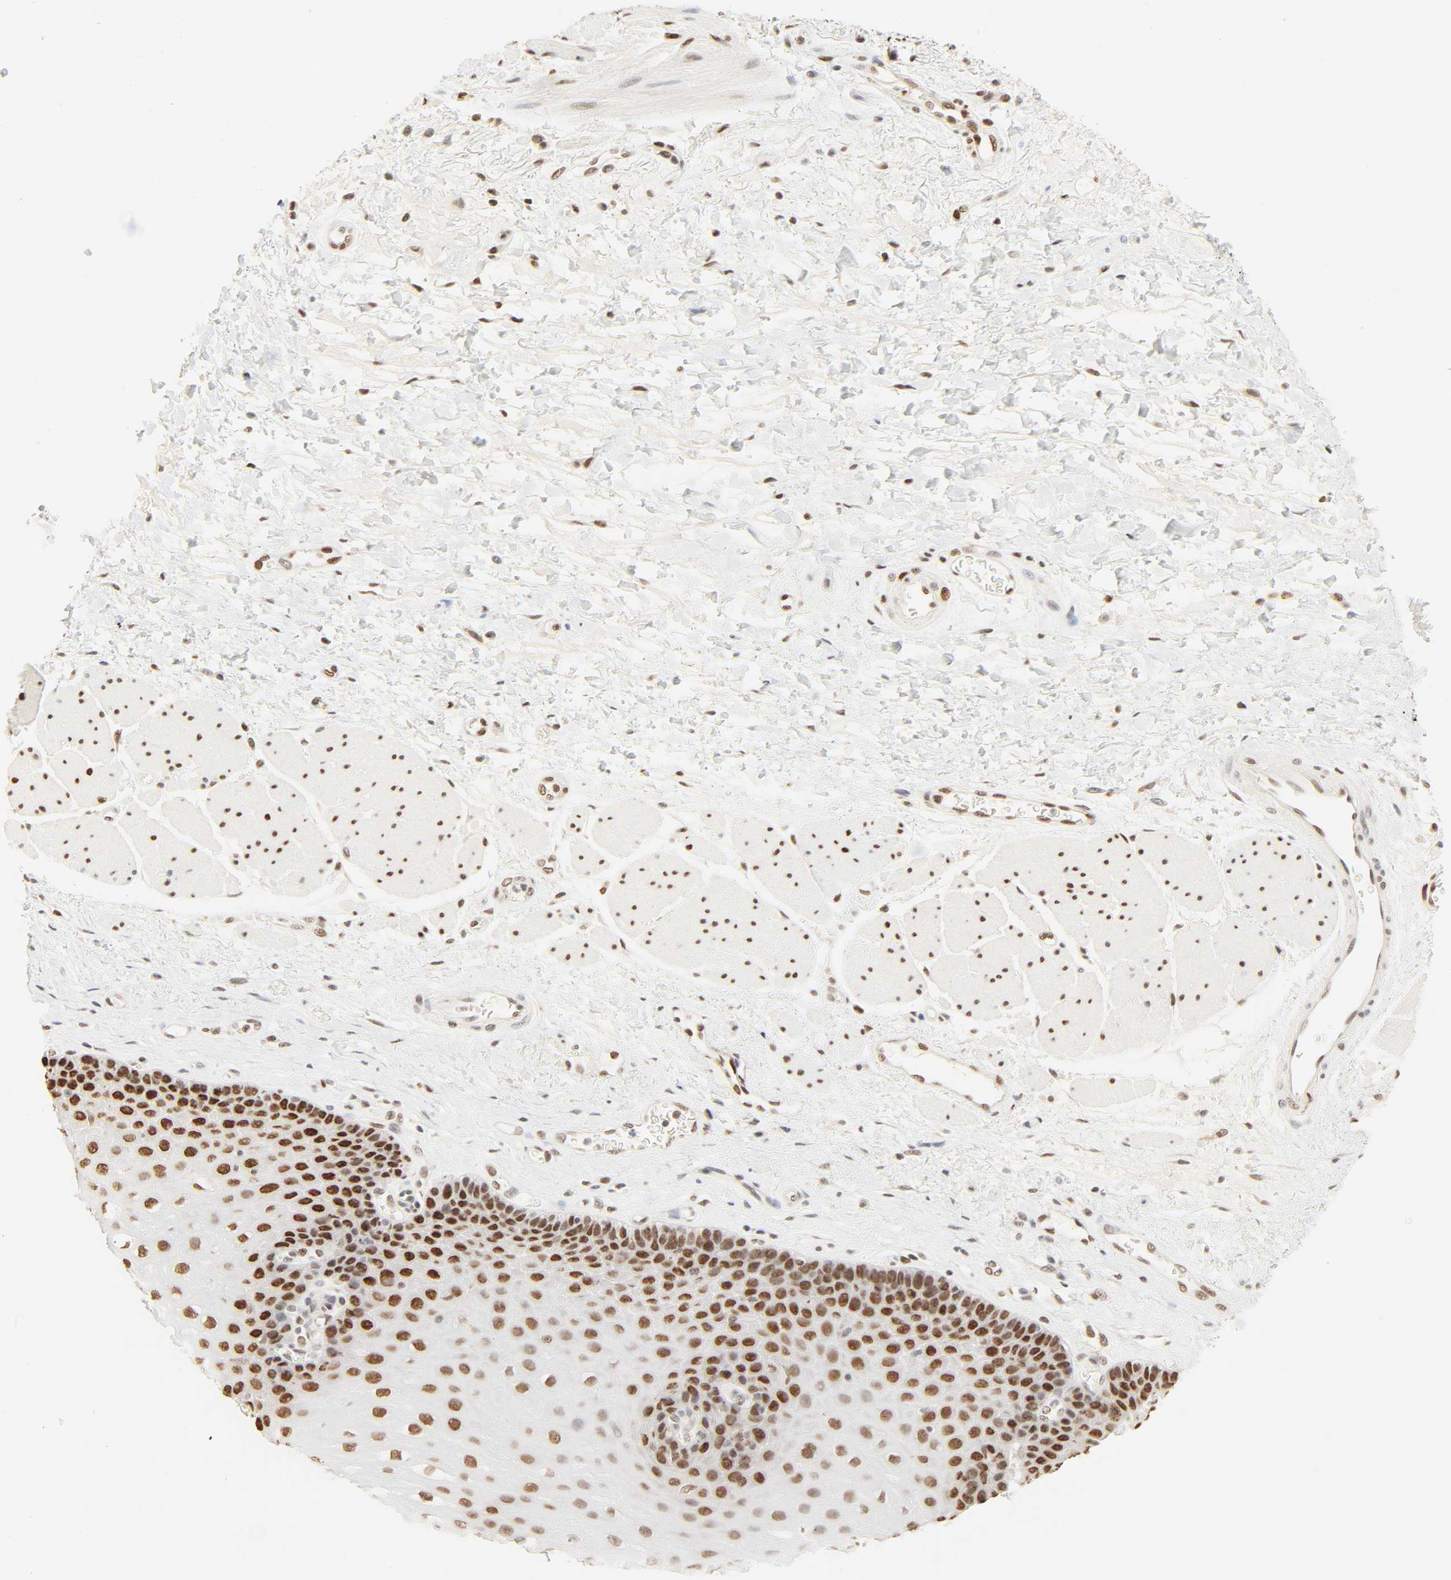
{"staining": {"intensity": "moderate", "quantity": ">75%", "location": "nuclear"}, "tissue": "esophagus", "cell_type": "Squamous epithelial cells", "image_type": "normal", "snomed": [{"axis": "morphology", "description": "Normal tissue, NOS"}, {"axis": "topography", "description": "Esophagus"}], "caption": "Moderate nuclear expression is seen in about >75% of squamous epithelial cells in unremarkable esophagus.", "gene": "DAZAP1", "patient": {"sex": "female", "age": 72}}